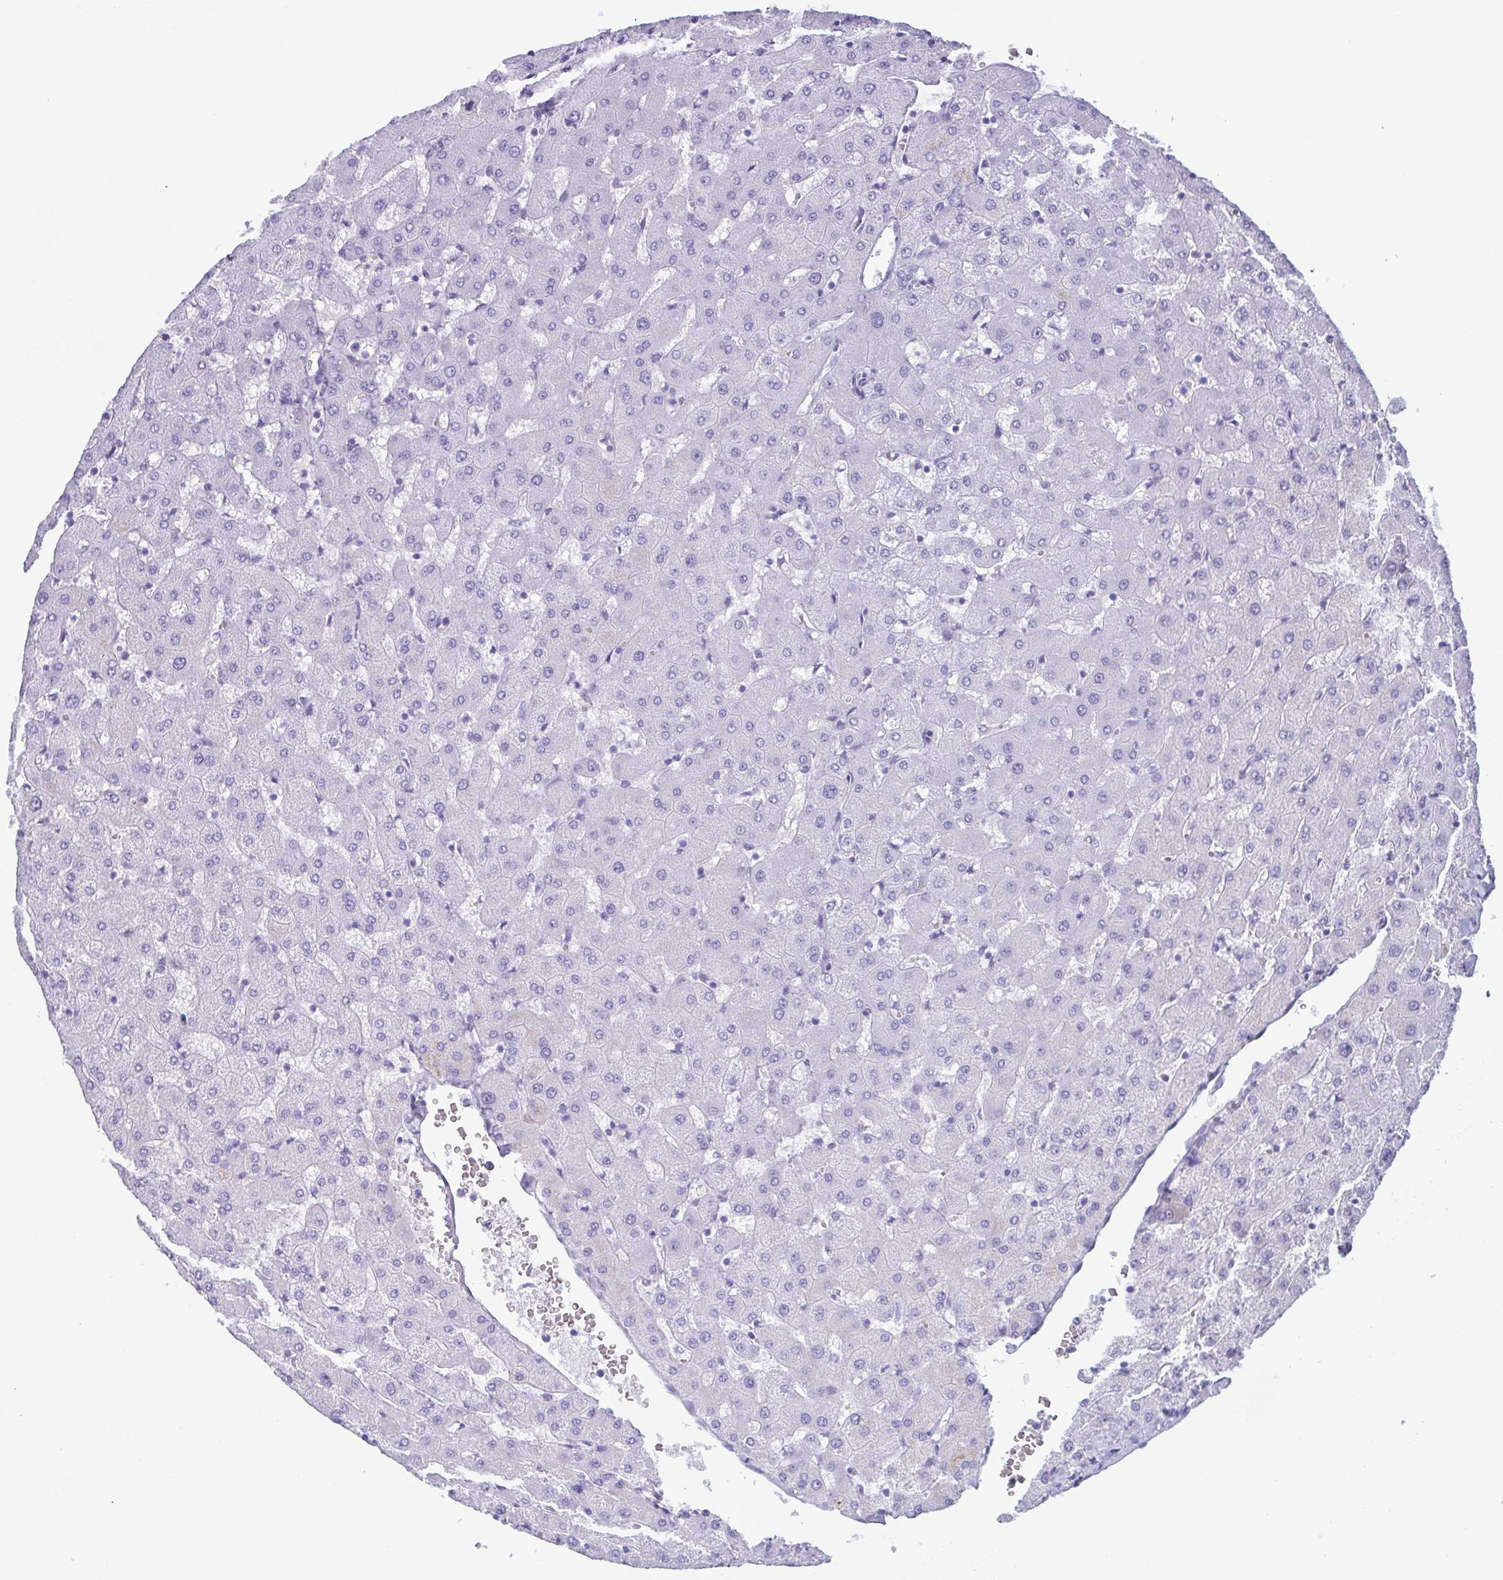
{"staining": {"intensity": "negative", "quantity": "none", "location": "none"}, "tissue": "liver", "cell_type": "Cholangiocytes", "image_type": "normal", "snomed": [{"axis": "morphology", "description": "Normal tissue, NOS"}, {"axis": "topography", "description": "Liver"}], "caption": "An immunohistochemistry photomicrograph of unremarkable liver is shown. There is no staining in cholangiocytes of liver.", "gene": "LTF", "patient": {"sex": "female", "age": 63}}